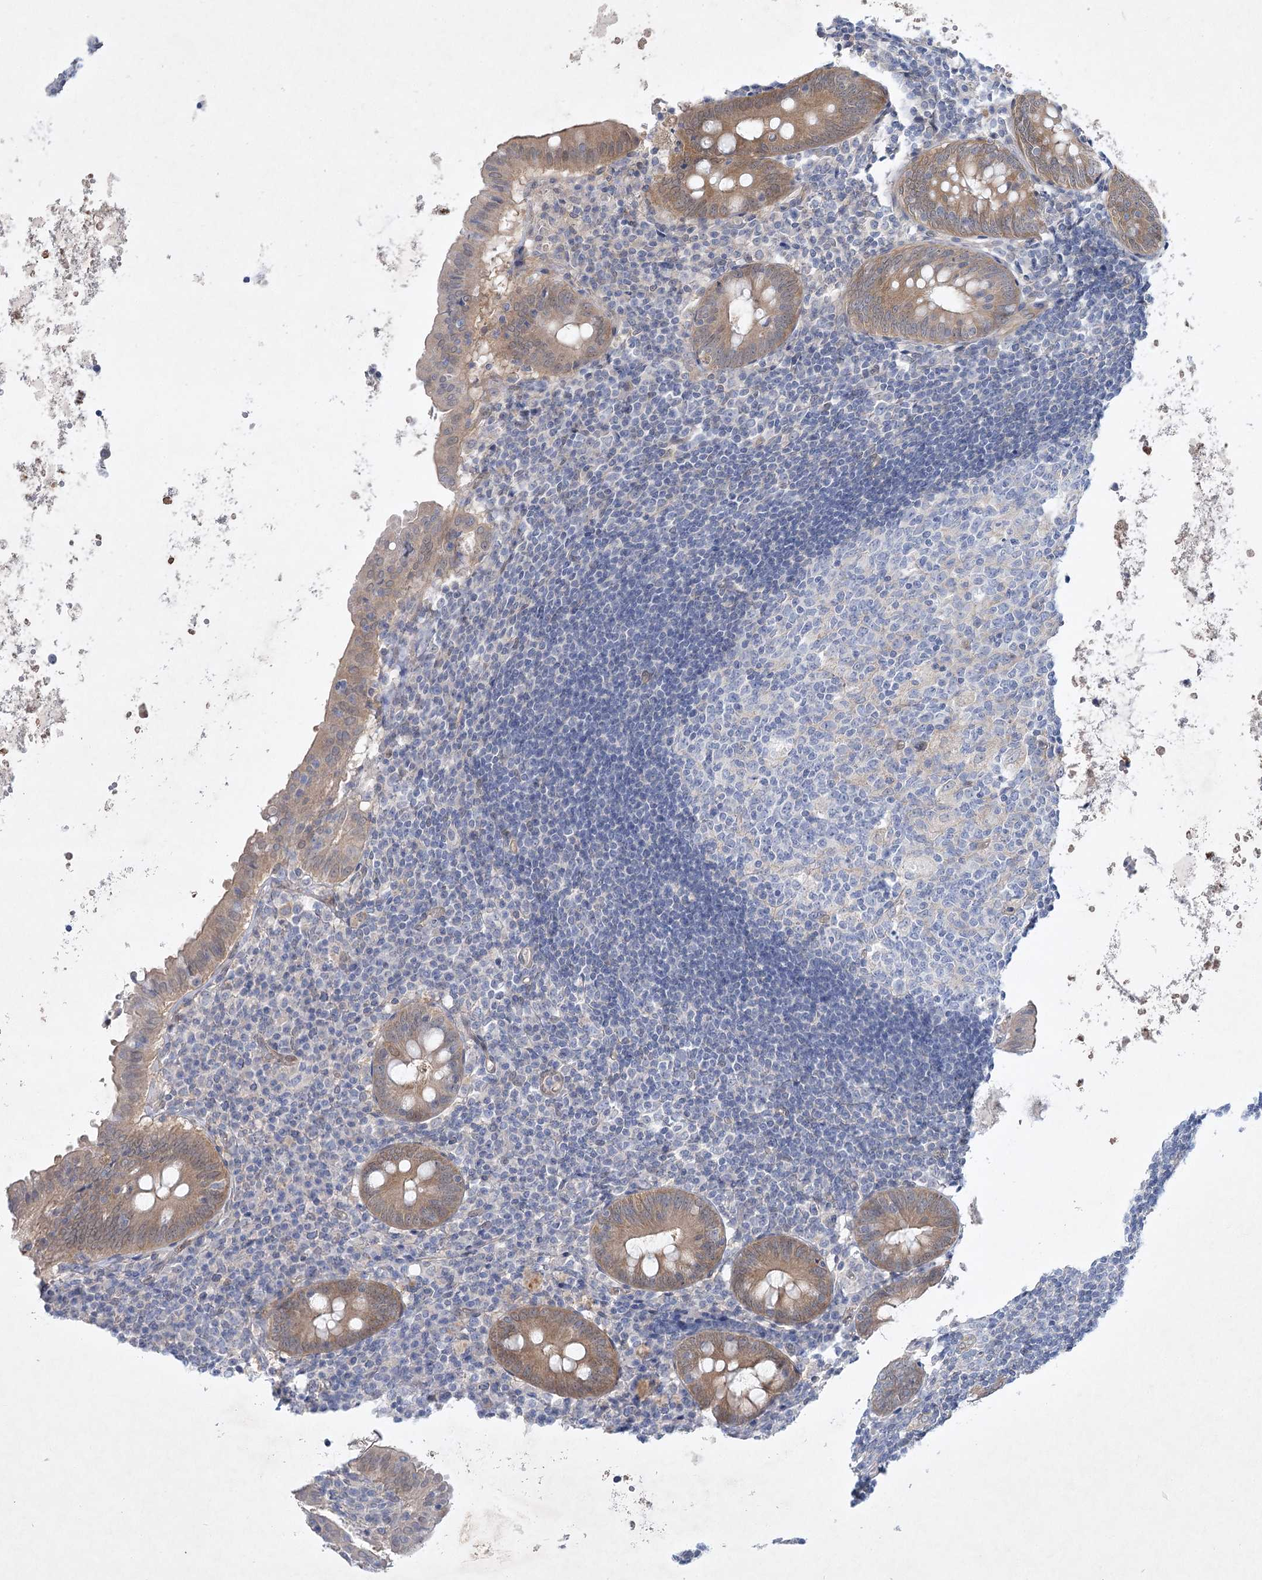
{"staining": {"intensity": "weak", "quantity": "25%-75%", "location": "cytoplasmic/membranous"}, "tissue": "appendix", "cell_type": "Glandular cells", "image_type": "normal", "snomed": [{"axis": "morphology", "description": "Normal tissue, NOS"}, {"axis": "topography", "description": "Appendix"}], "caption": "Protein staining of normal appendix exhibits weak cytoplasmic/membranous expression in approximately 25%-75% of glandular cells.", "gene": "AAMDC", "patient": {"sex": "female", "age": 54}}